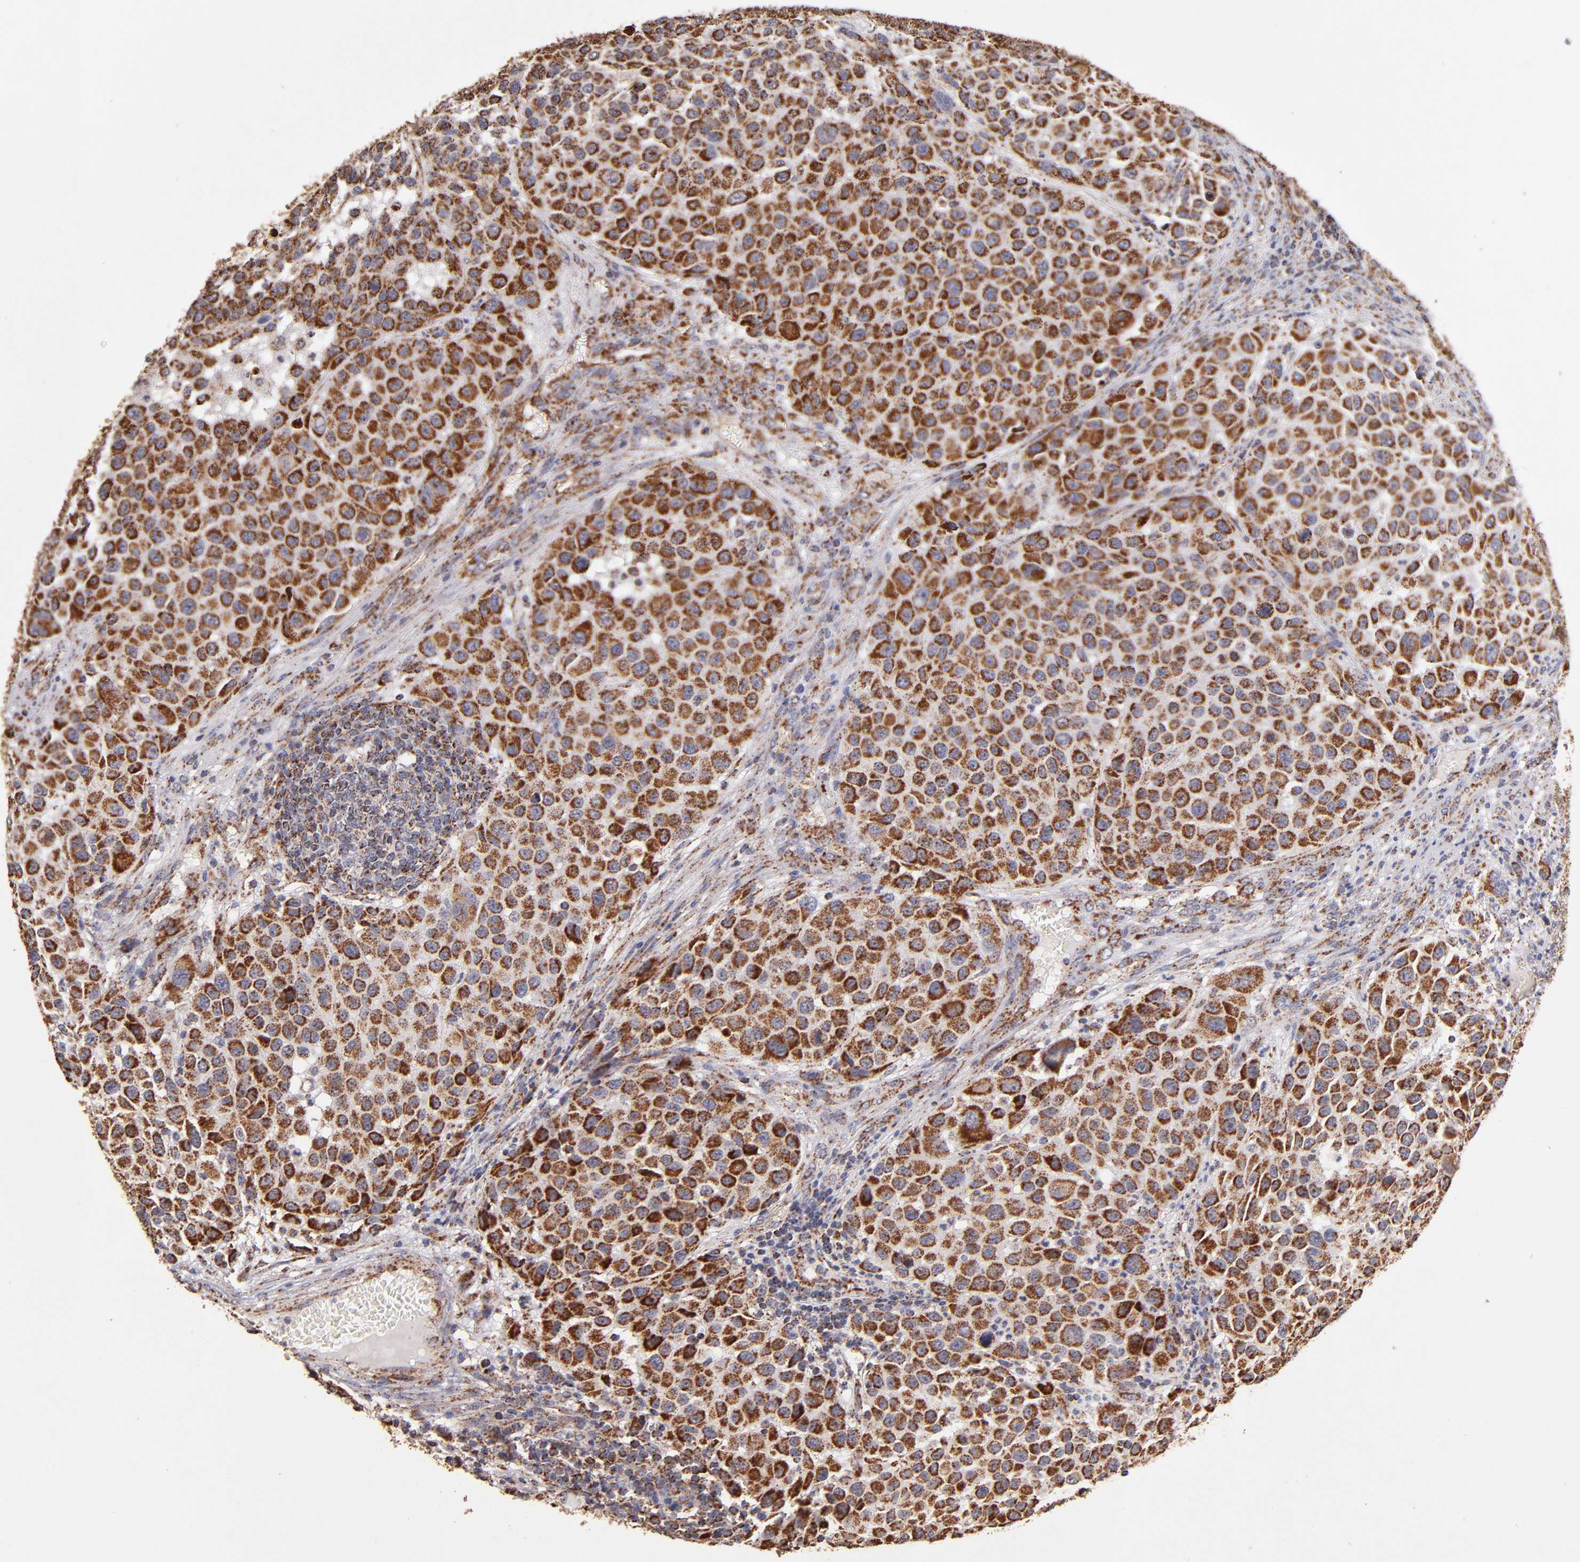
{"staining": {"intensity": "moderate", "quantity": ">75%", "location": "cytoplasmic/membranous"}, "tissue": "melanoma", "cell_type": "Tumor cells", "image_type": "cancer", "snomed": [{"axis": "morphology", "description": "Malignant melanoma, Metastatic site"}, {"axis": "topography", "description": "Lymph node"}], "caption": "DAB immunohistochemical staining of malignant melanoma (metastatic site) demonstrates moderate cytoplasmic/membranous protein positivity in approximately >75% of tumor cells.", "gene": "DLST", "patient": {"sex": "male", "age": 61}}